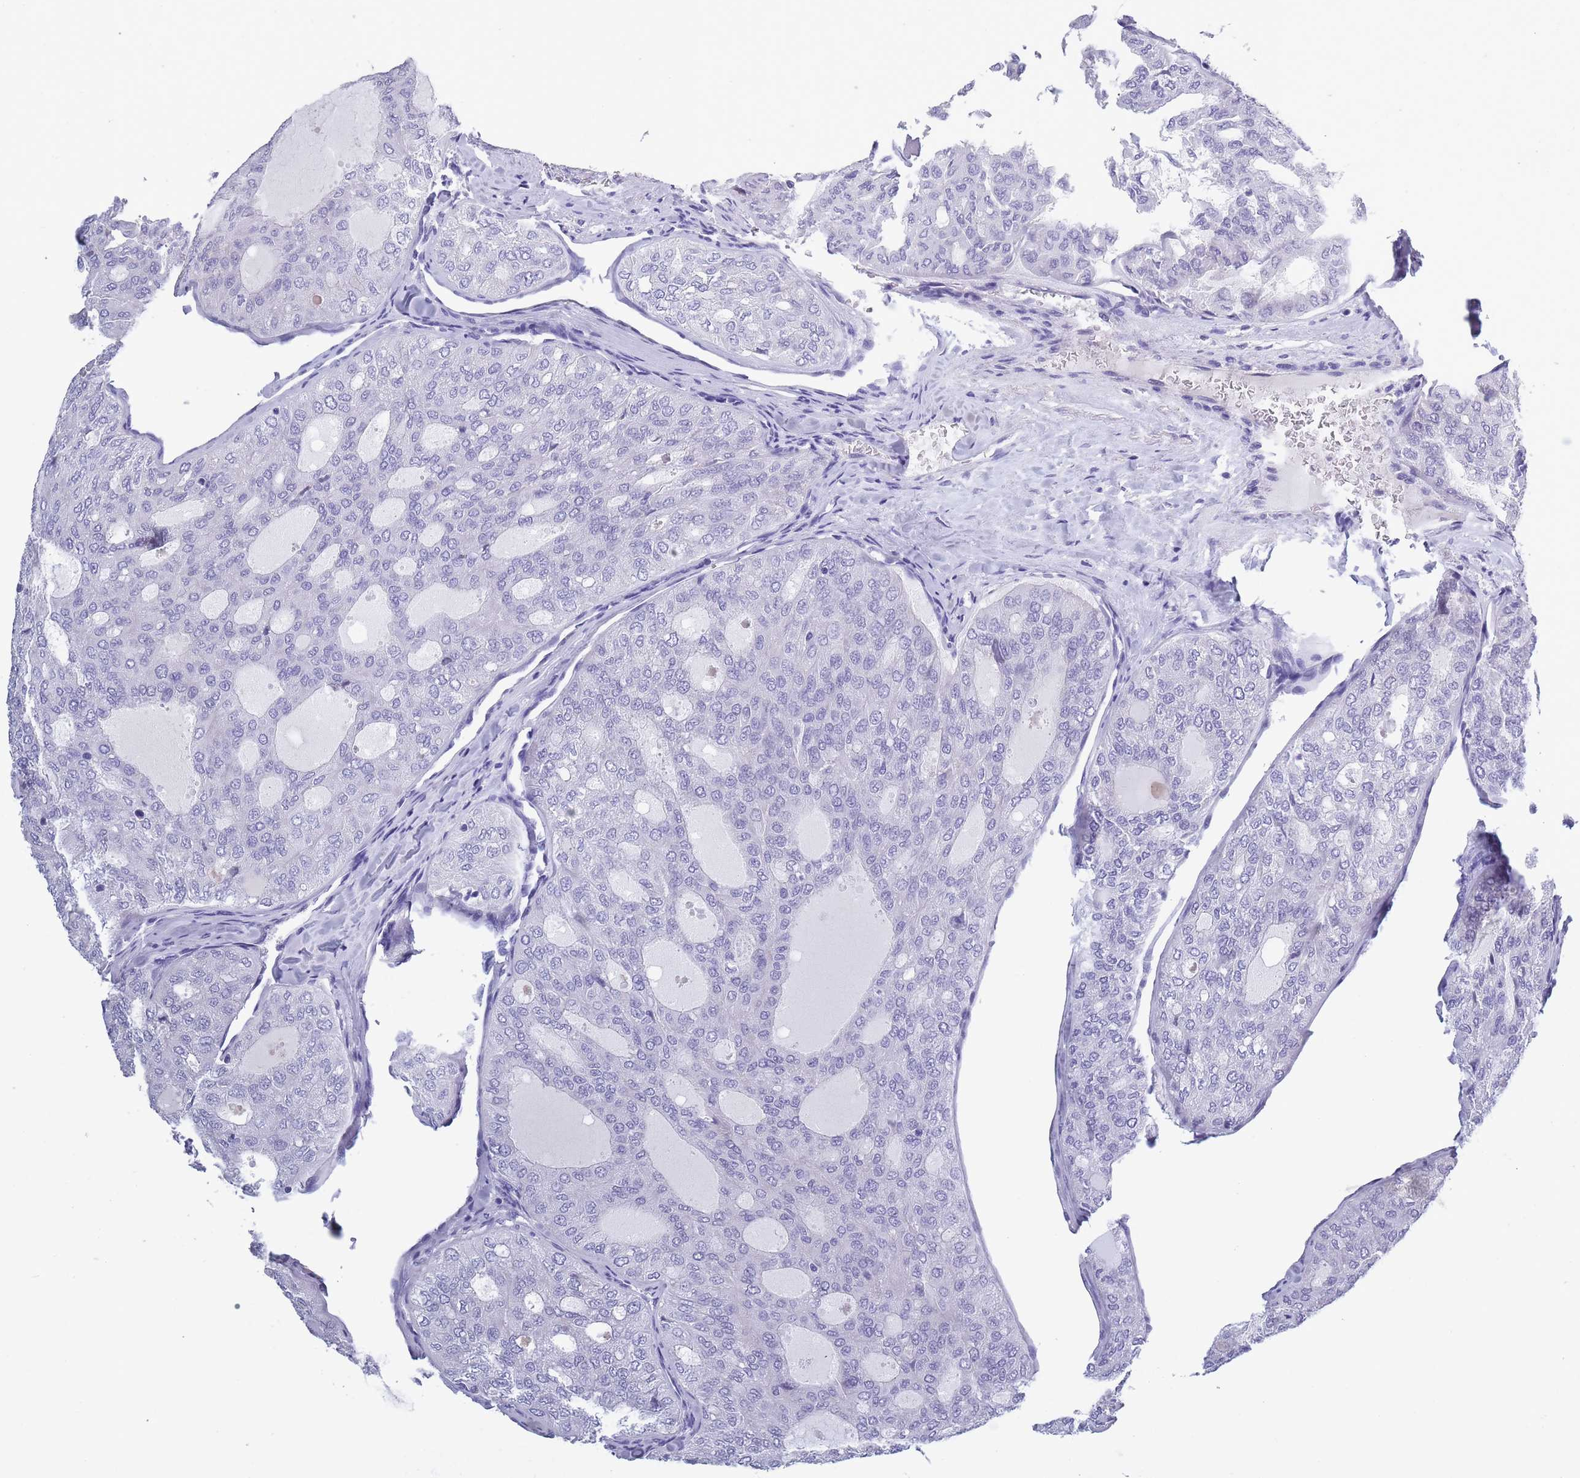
{"staining": {"intensity": "negative", "quantity": "none", "location": "none"}, "tissue": "thyroid cancer", "cell_type": "Tumor cells", "image_type": "cancer", "snomed": [{"axis": "morphology", "description": "Follicular adenoma carcinoma, NOS"}, {"axis": "topography", "description": "Thyroid gland"}], "caption": "Tumor cells show no significant protein positivity in follicular adenoma carcinoma (thyroid).", "gene": "OR4C5", "patient": {"sex": "male", "age": 75}}